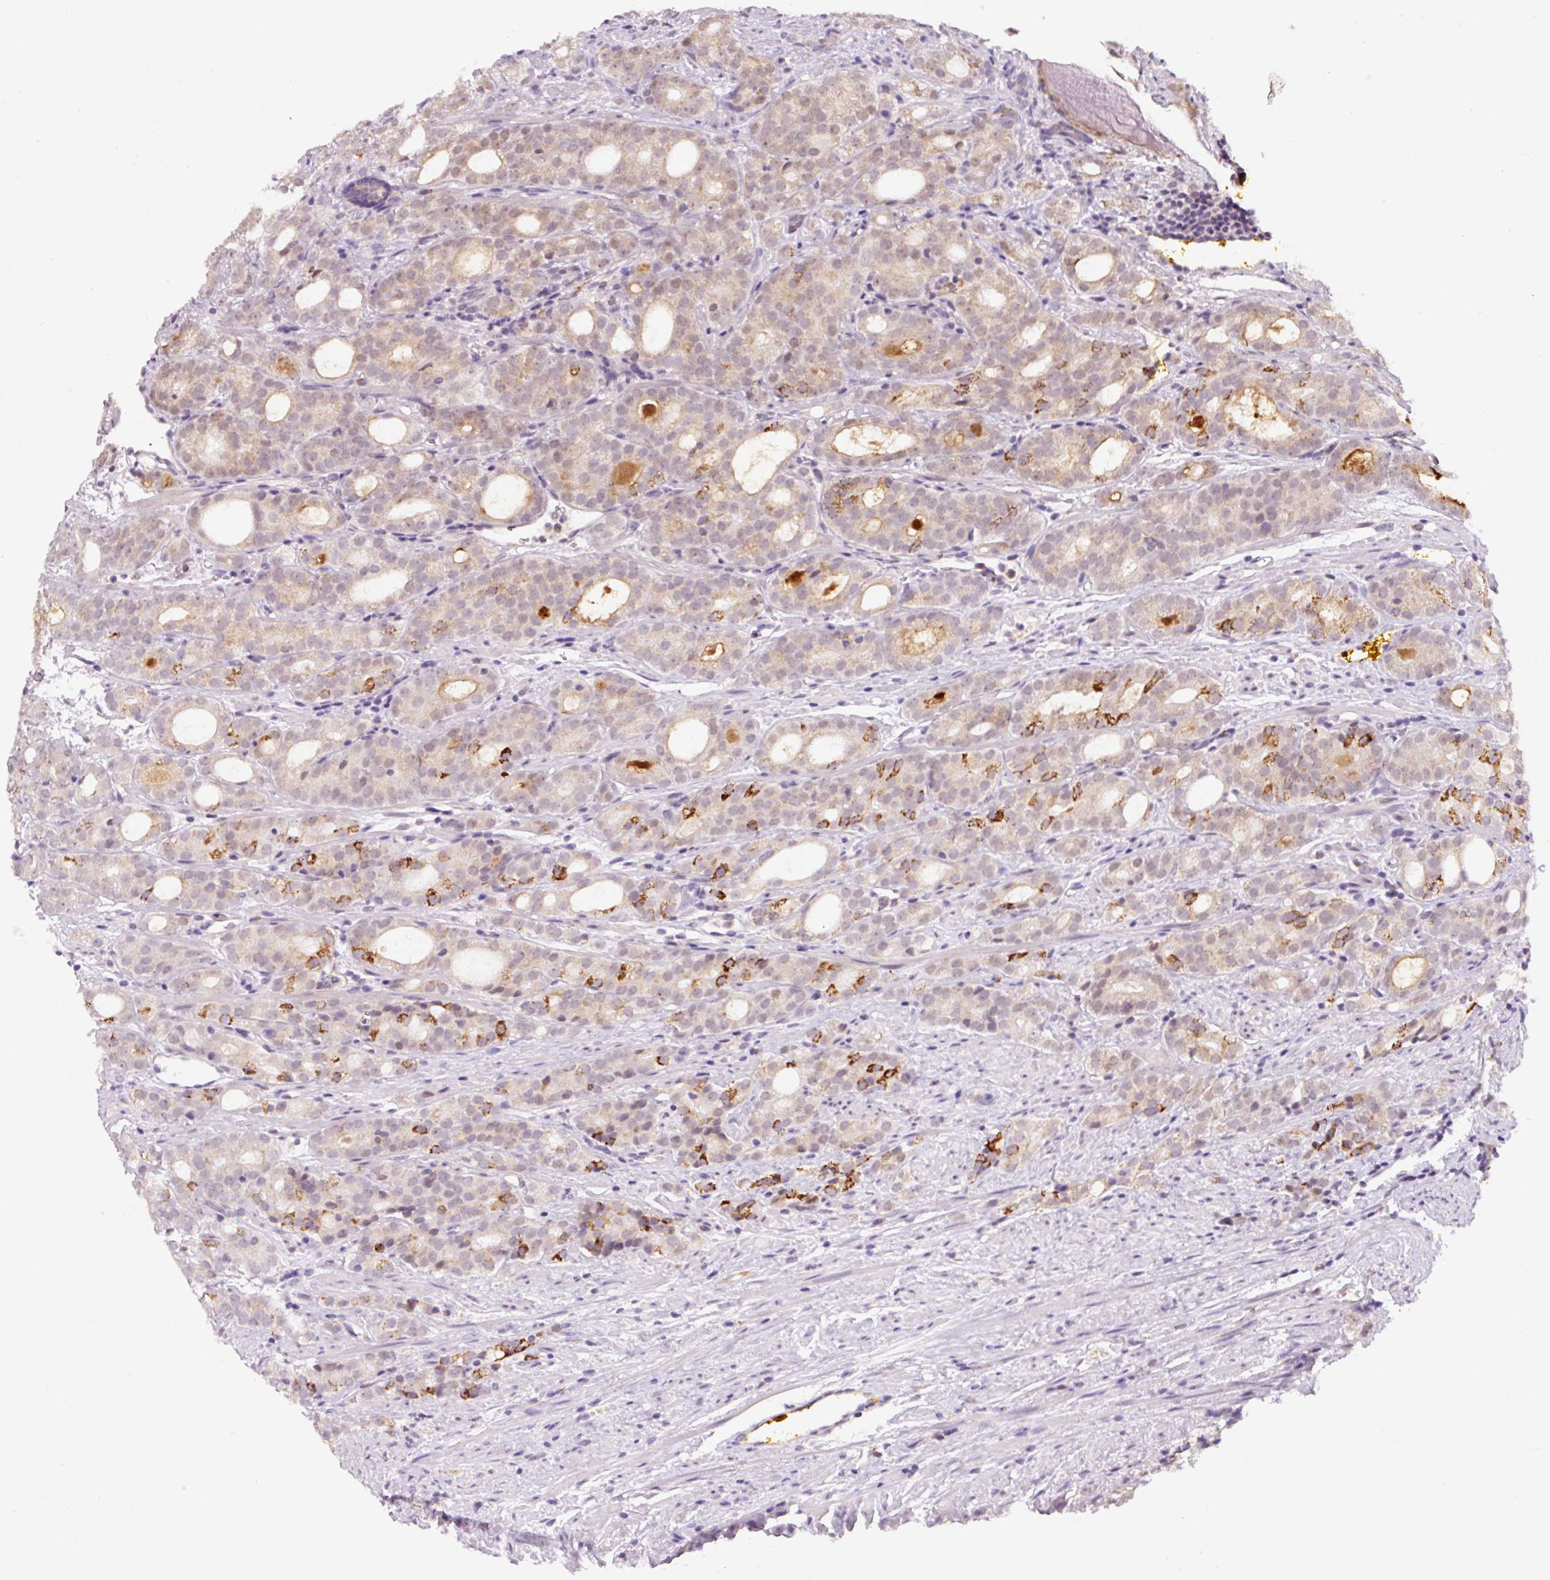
{"staining": {"intensity": "strong", "quantity": "<25%", "location": "cytoplasmic/membranous"}, "tissue": "prostate cancer", "cell_type": "Tumor cells", "image_type": "cancer", "snomed": [{"axis": "morphology", "description": "Adenocarcinoma, High grade"}, {"axis": "topography", "description": "Prostate"}], "caption": "A brown stain labels strong cytoplasmic/membranous expression of a protein in prostate cancer tumor cells.", "gene": "PCK2", "patient": {"sex": "male", "age": 64}}